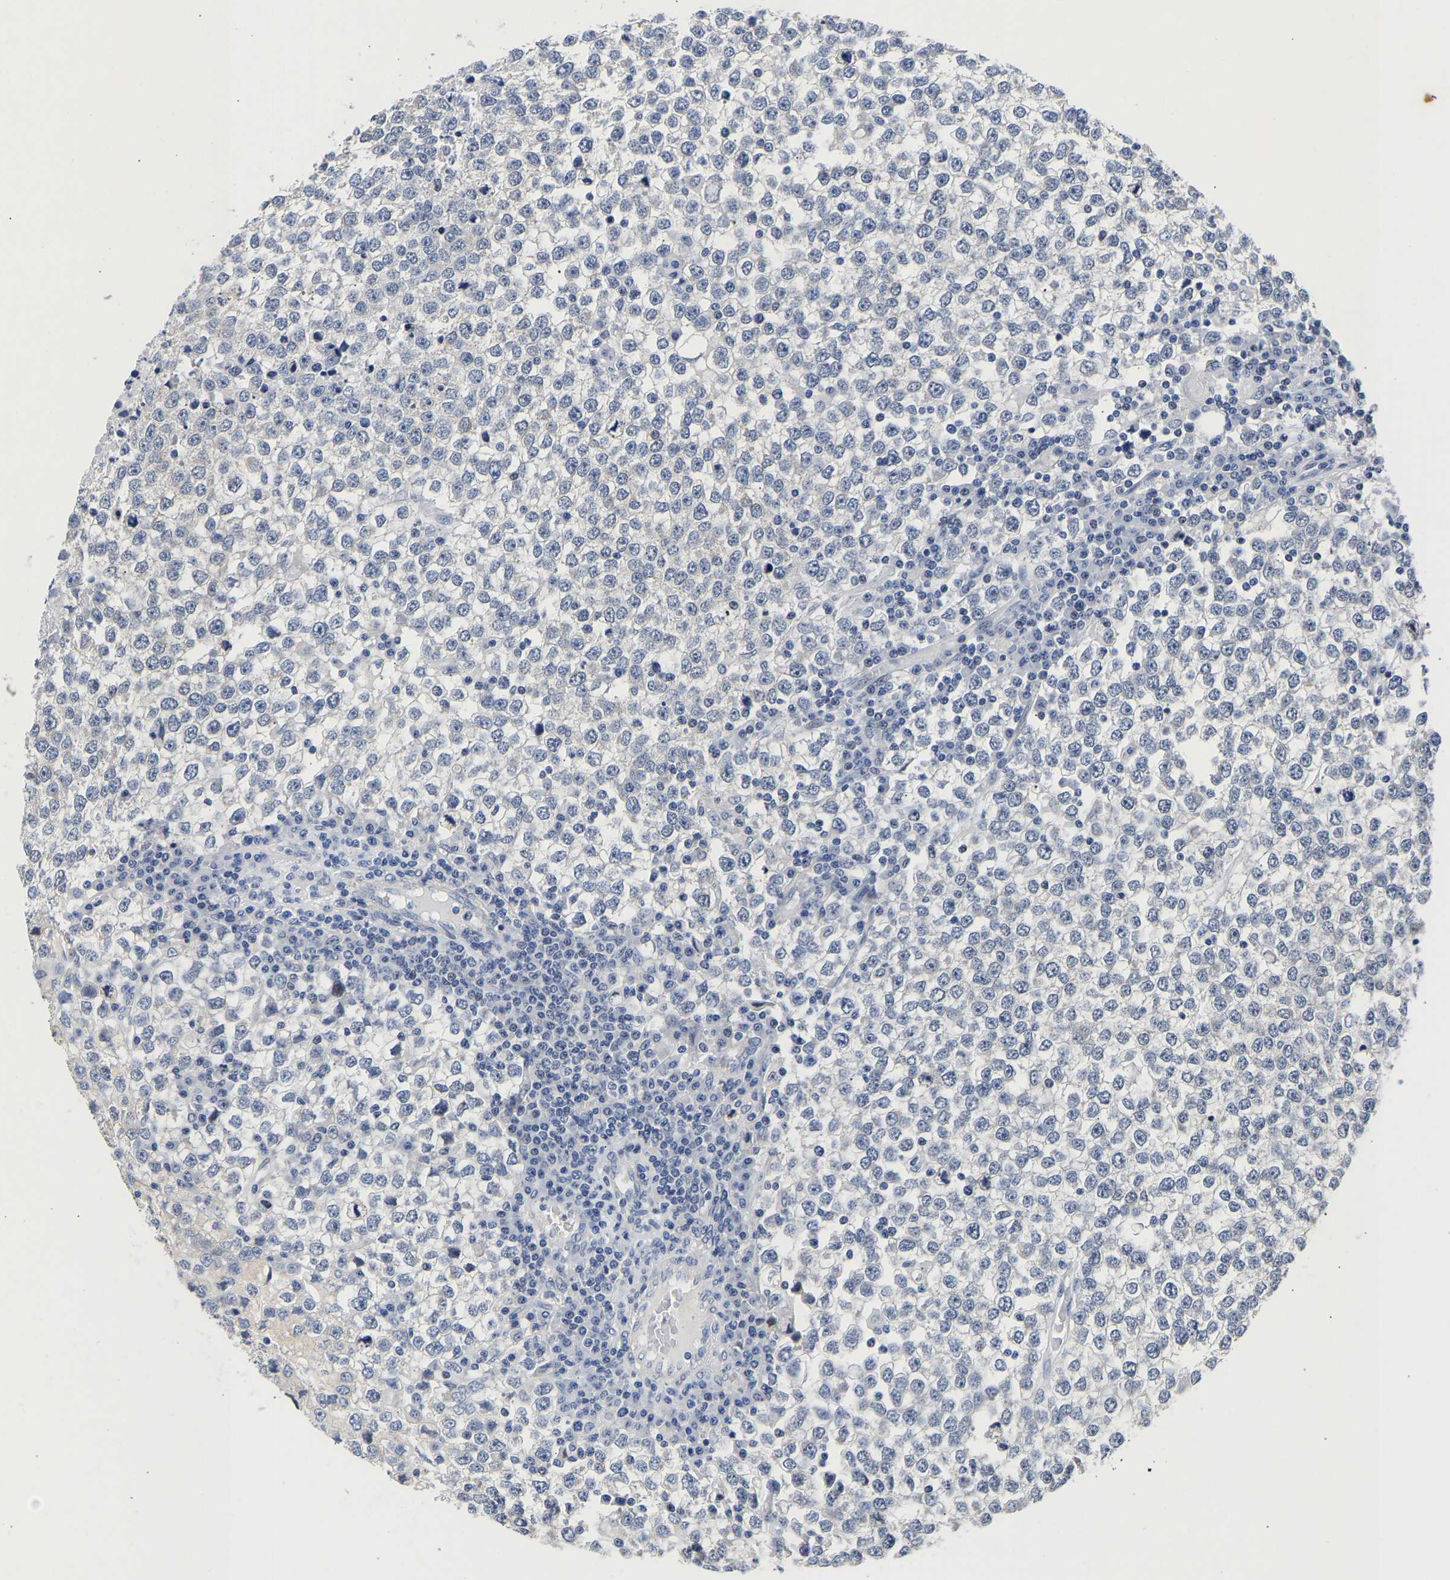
{"staining": {"intensity": "negative", "quantity": "none", "location": "none"}, "tissue": "testis cancer", "cell_type": "Tumor cells", "image_type": "cancer", "snomed": [{"axis": "morphology", "description": "Seminoma, NOS"}, {"axis": "topography", "description": "Testis"}], "caption": "High power microscopy micrograph of an immunohistochemistry (IHC) micrograph of testis seminoma, revealing no significant expression in tumor cells.", "gene": "CCDC6", "patient": {"sex": "male", "age": 65}}